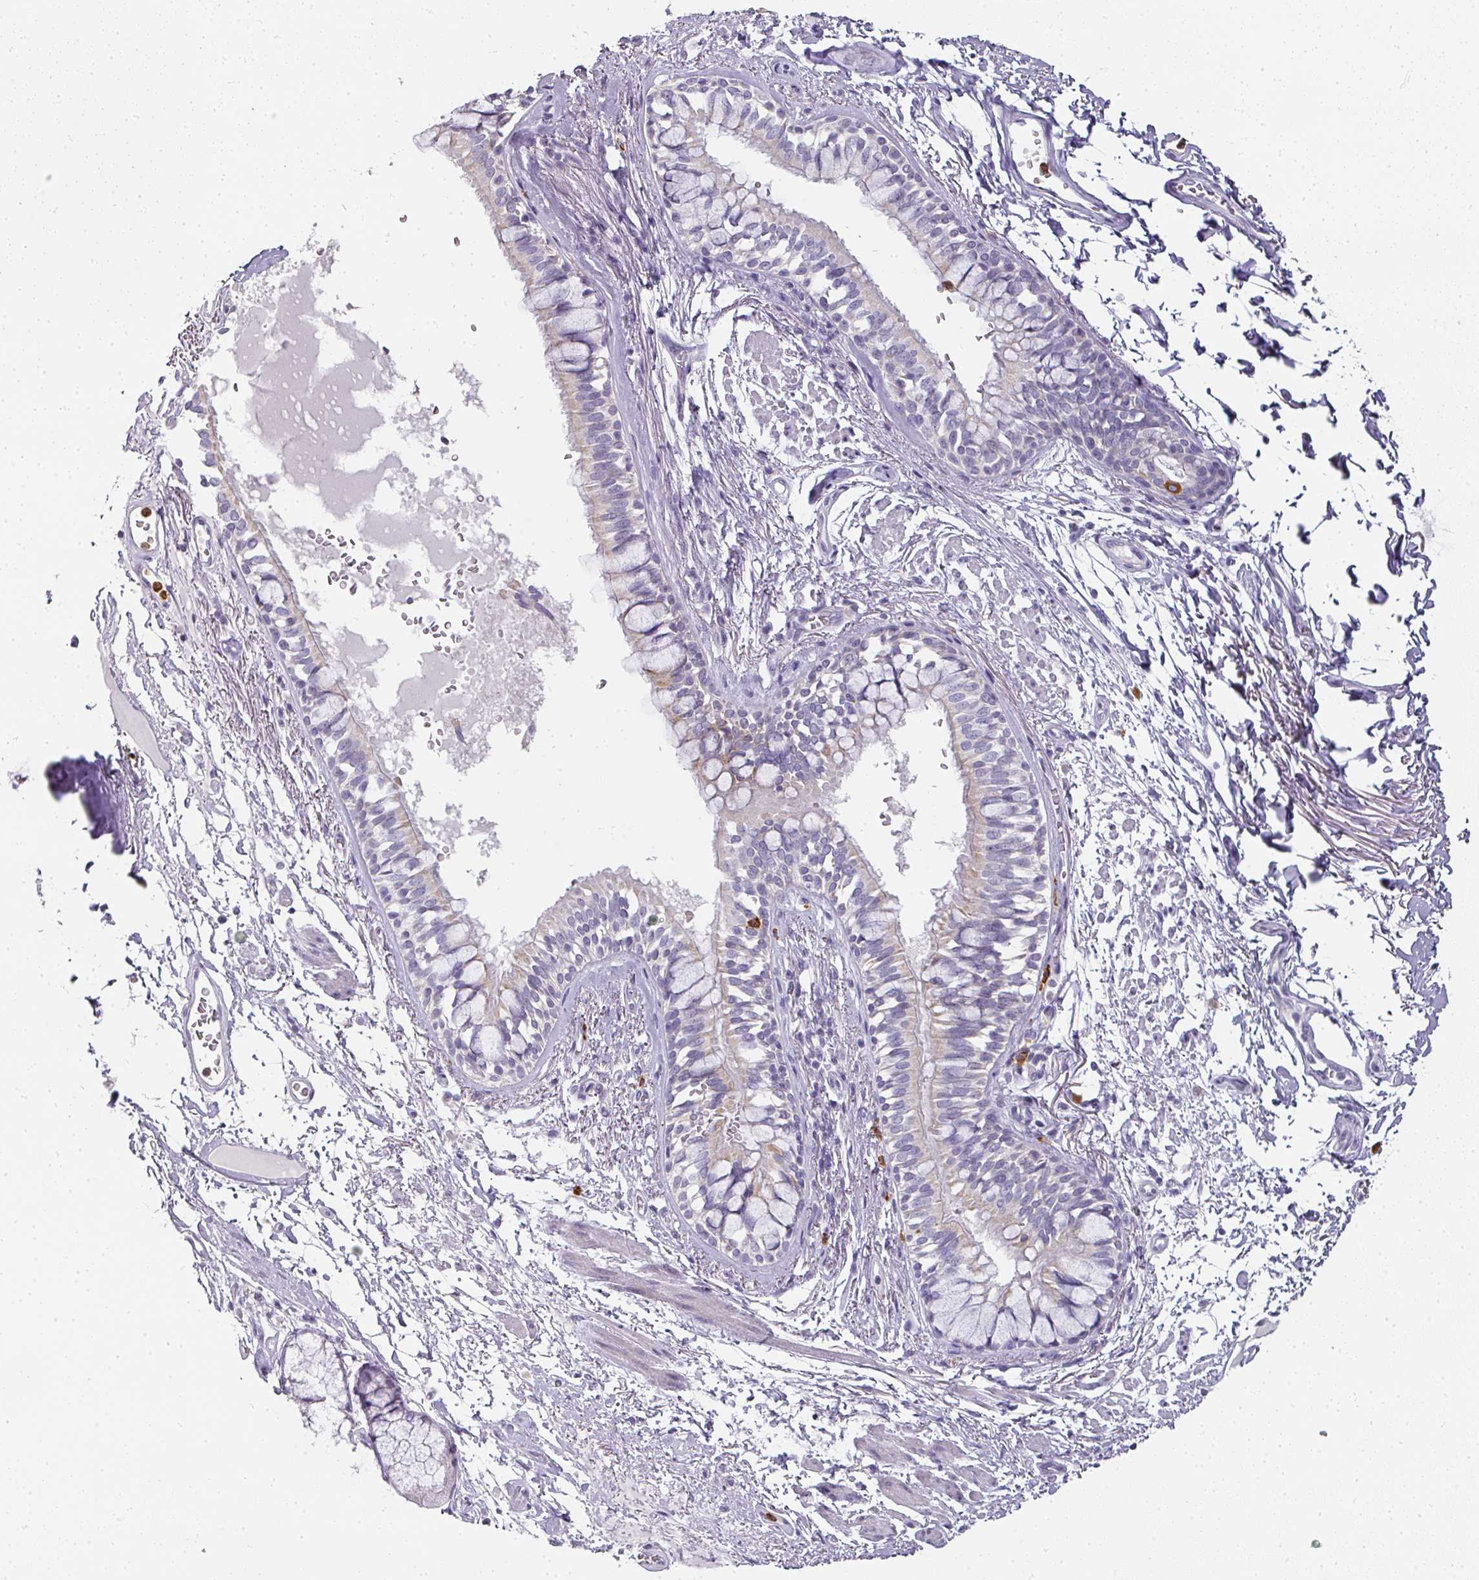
{"staining": {"intensity": "moderate", "quantity": "<25%", "location": "cytoplasmic/membranous"}, "tissue": "bronchus", "cell_type": "Respiratory epithelial cells", "image_type": "normal", "snomed": [{"axis": "morphology", "description": "Normal tissue, NOS"}, {"axis": "topography", "description": "Bronchus"}], "caption": "This micrograph reveals immunohistochemistry (IHC) staining of unremarkable human bronchus, with low moderate cytoplasmic/membranous positivity in about <25% of respiratory epithelial cells.", "gene": "CAMP", "patient": {"sex": "male", "age": 70}}